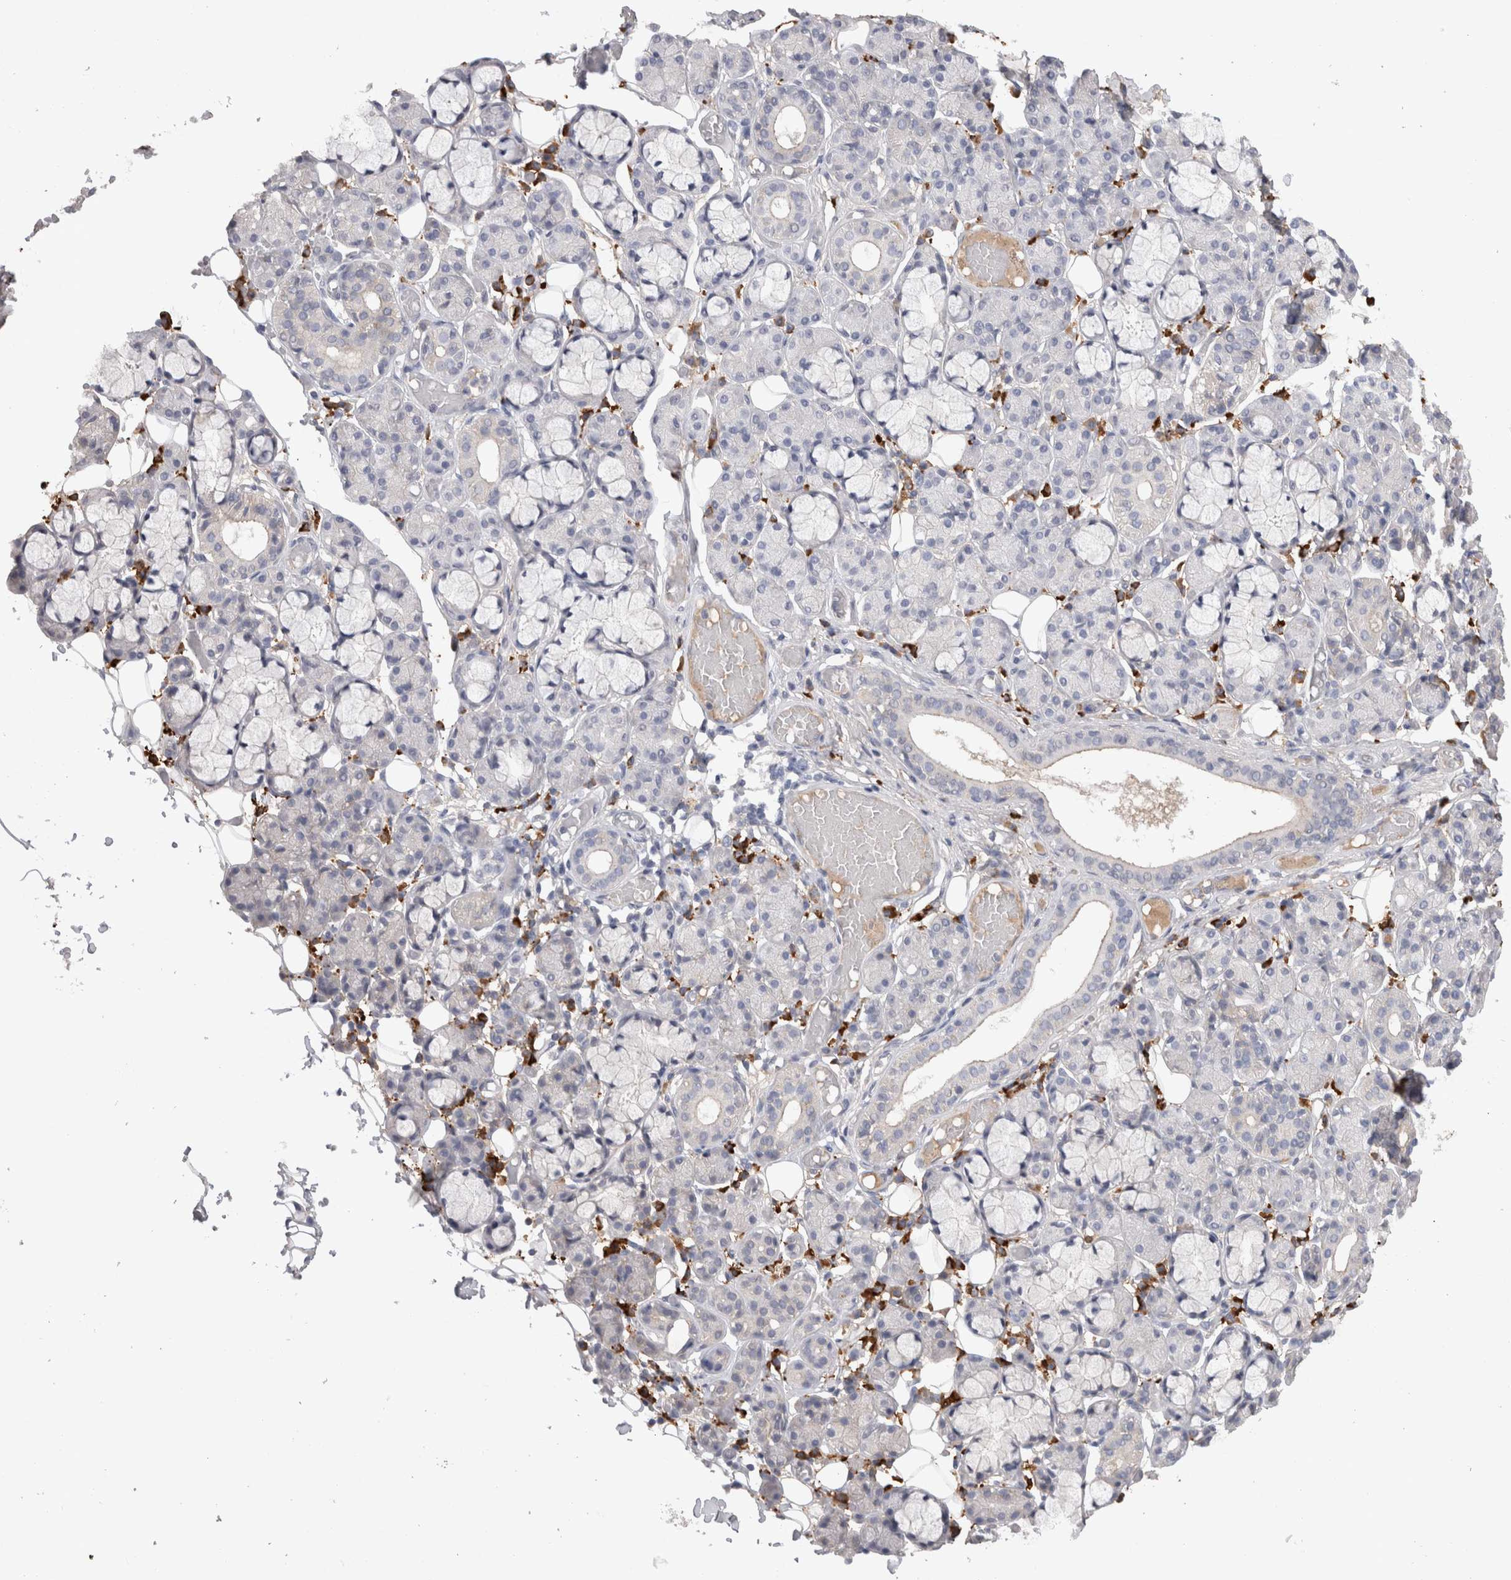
{"staining": {"intensity": "negative", "quantity": "none", "location": "none"}, "tissue": "salivary gland", "cell_type": "Glandular cells", "image_type": "normal", "snomed": [{"axis": "morphology", "description": "Normal tissue, NOS"}, {"axis": "topography", "description": "Salivary gland"}], "caption": "Image shows no protein positivity in glandular cells of normal salivary gland.", "gene": "PPP3CC", "patient": {"sex": "male", "age": 63}}